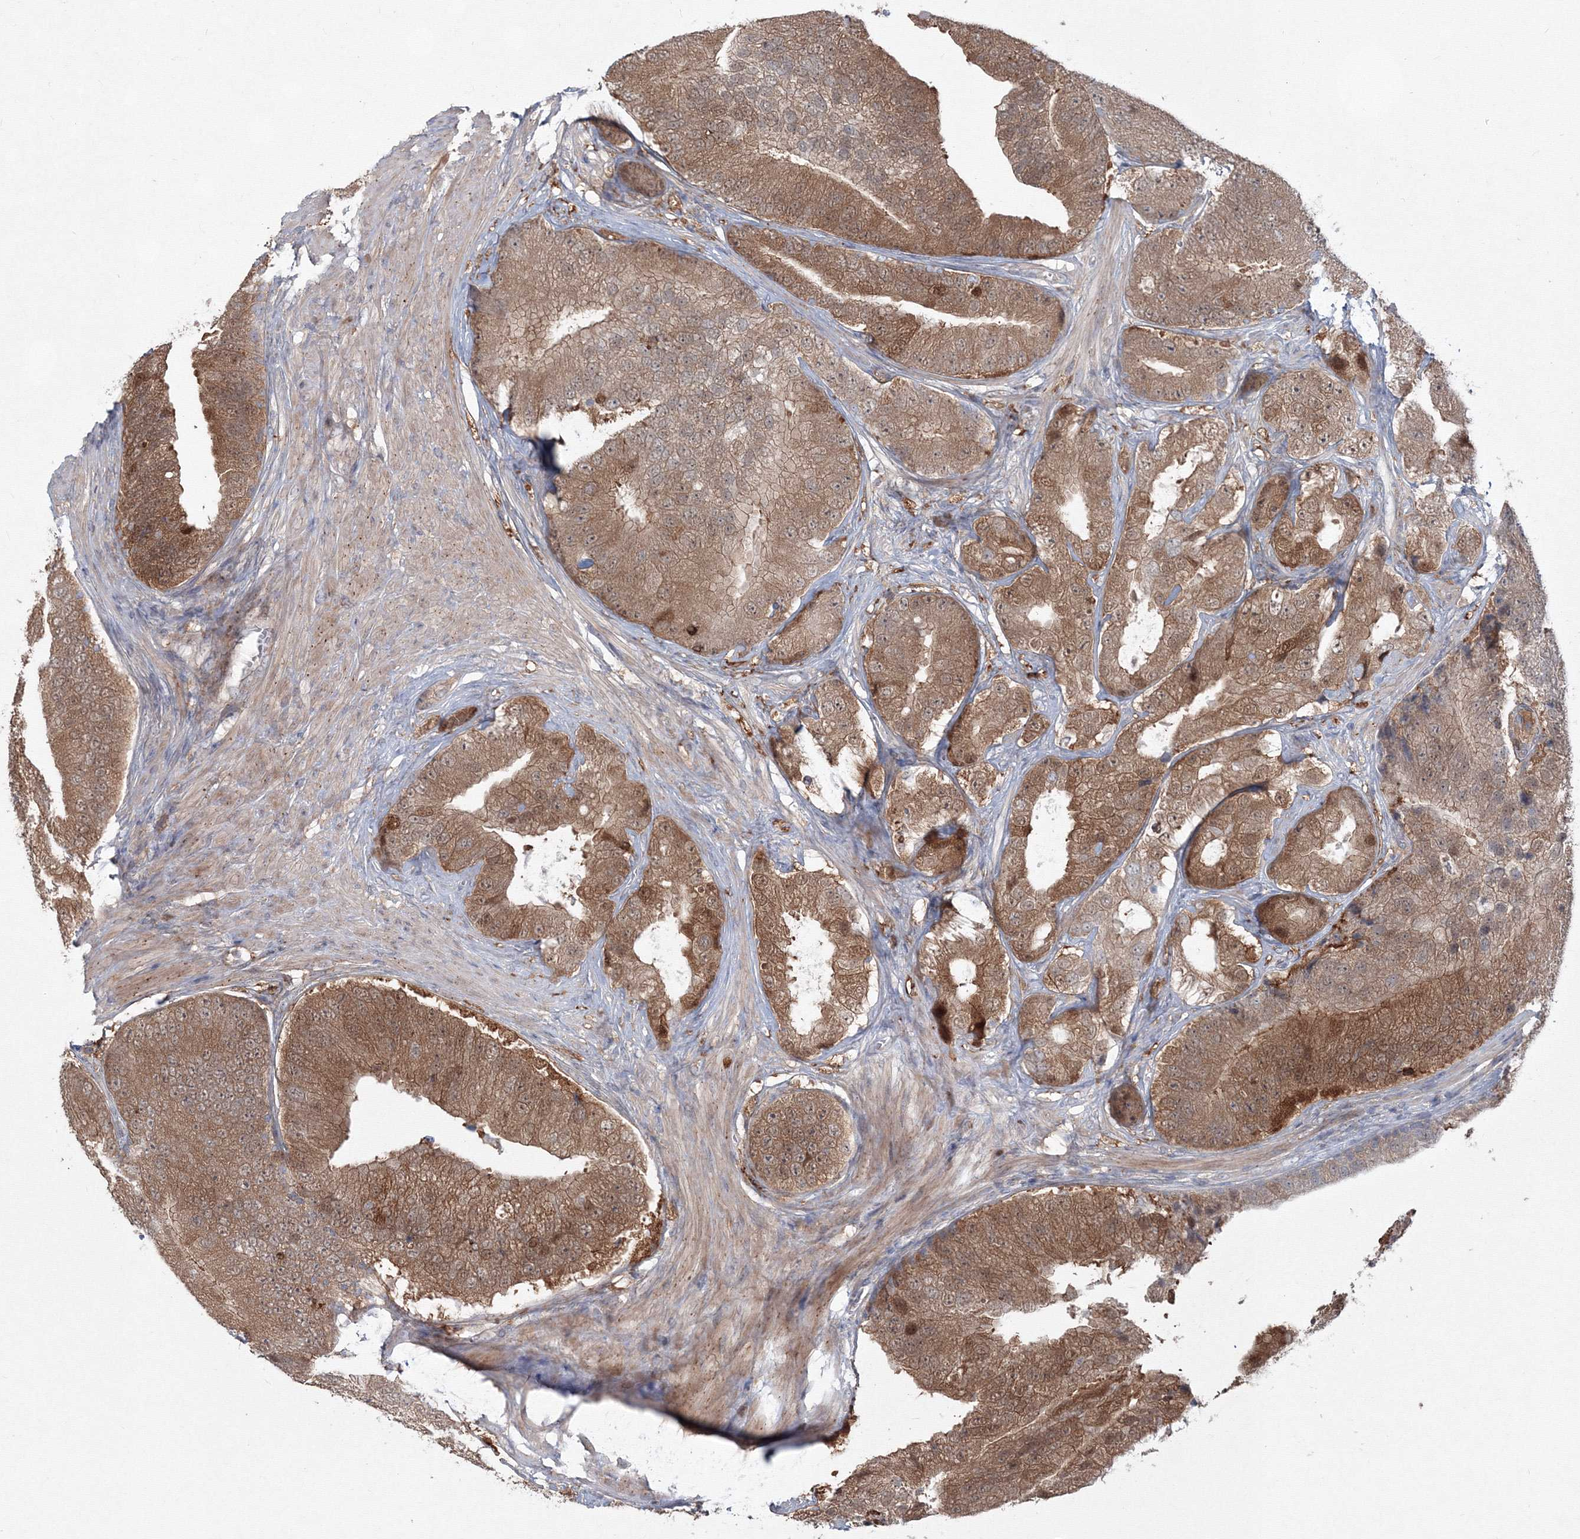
{"staining": {"intensity": "moderate", "quantity": ">75%", "location": "cytoplasmic/membranous"}, "tissue": "prostate cancer", "cell_type": "Tumor cells", "image_type": "cancer", "snomed": [{"axis": "morphology", "description": "Adenocarcinoma, High grade"}, {"axis": "topography", "description": "Prostate"}], "caption": "Human high-grade adenocarcinoma (prostate) stained with a protein marker exhibits moderate staining in tumor cells.", "gene": "MKRN2", "patient": {"sex": "male", "age": 70}}